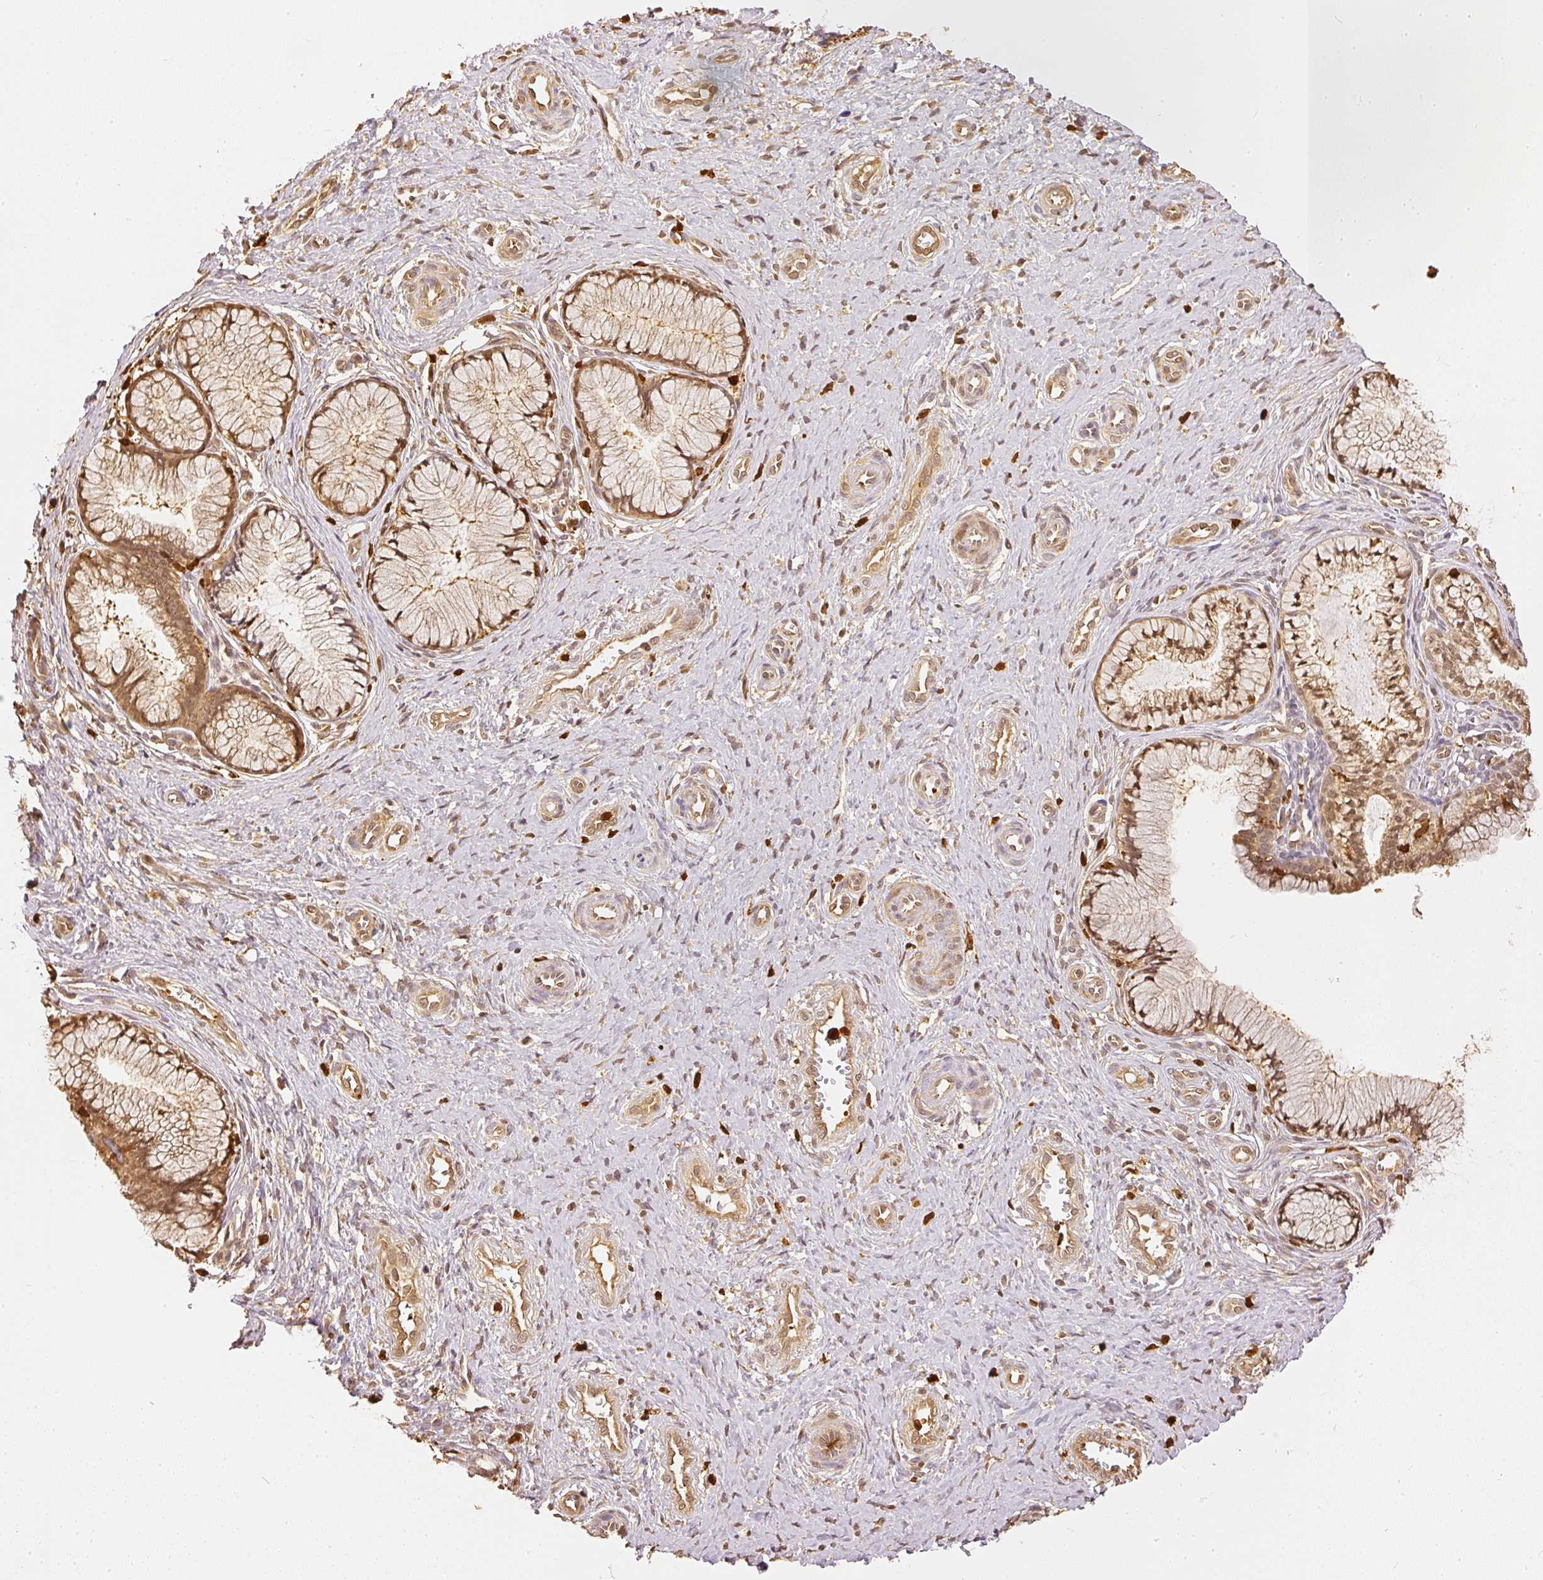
{"staining": {"intensity": "moderate", "quantity": ">75%", "location": "cytoplasmic/membranous,nuclear"}, "tissue": "cervix", "cell_type": "Glandular cells", "image_type": "normal", "snomed": [{"axis": "morphology", "description": "Normal tissue, NOS"}, {"axis": "topography", "description": "Cervix"}], "caption": "IHC staining of unremarkable cervix, which shows medium levels of moderate cytoplasmic/membranous,nuclear staining in about >75% of glandular cells indicating moderate cytoplasmic/membranous,nuclear protein staining. The staining was performed using DAB (brown) for protein detection and nuclei were counterstained in hematoxylin (blue).", "gene": "PFN1", "patient": {"sex": "female", "age": 36}}